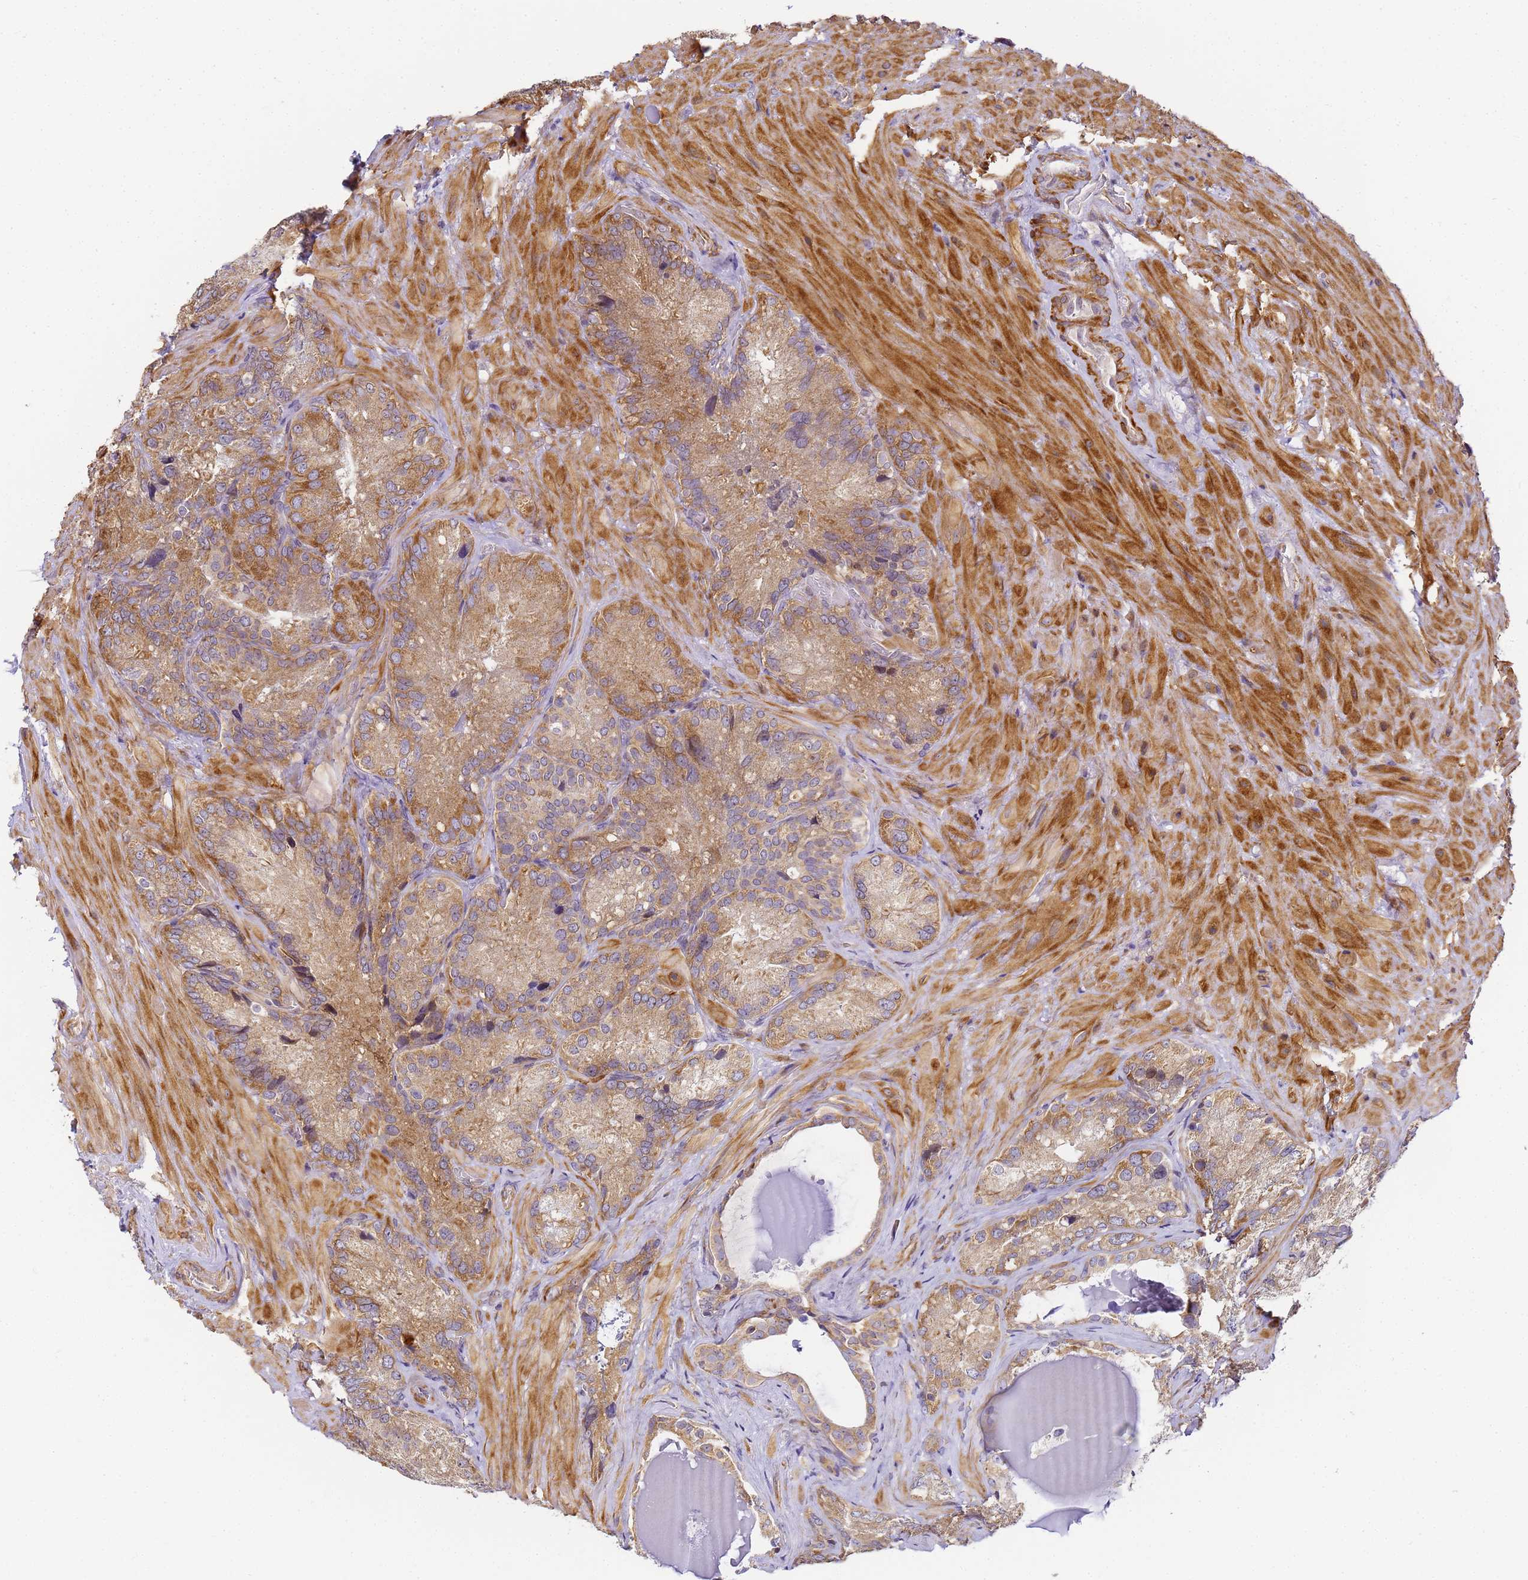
{"staining": {"intensity": "moderate", "quantity": ">75%", "location": "cytoplasmic/membranous"}, "tissue": "seminal vesicle", "cell_type": "Glandular cells", "image_type": "normal", "snomed": [{"axis": "morphology", "description": "Normal tissue, NOS"}, {"axis": "topography", "description": "Seminal veicle"}], "caption": "DAB immunohistochemical staining of benign seminal vesicle reveals moderate cytoplasmic/membranous protein staining in about >75% of glandular cells.", "gene": "RPL13A", "patient": {"sex": "male", "age": 62}}